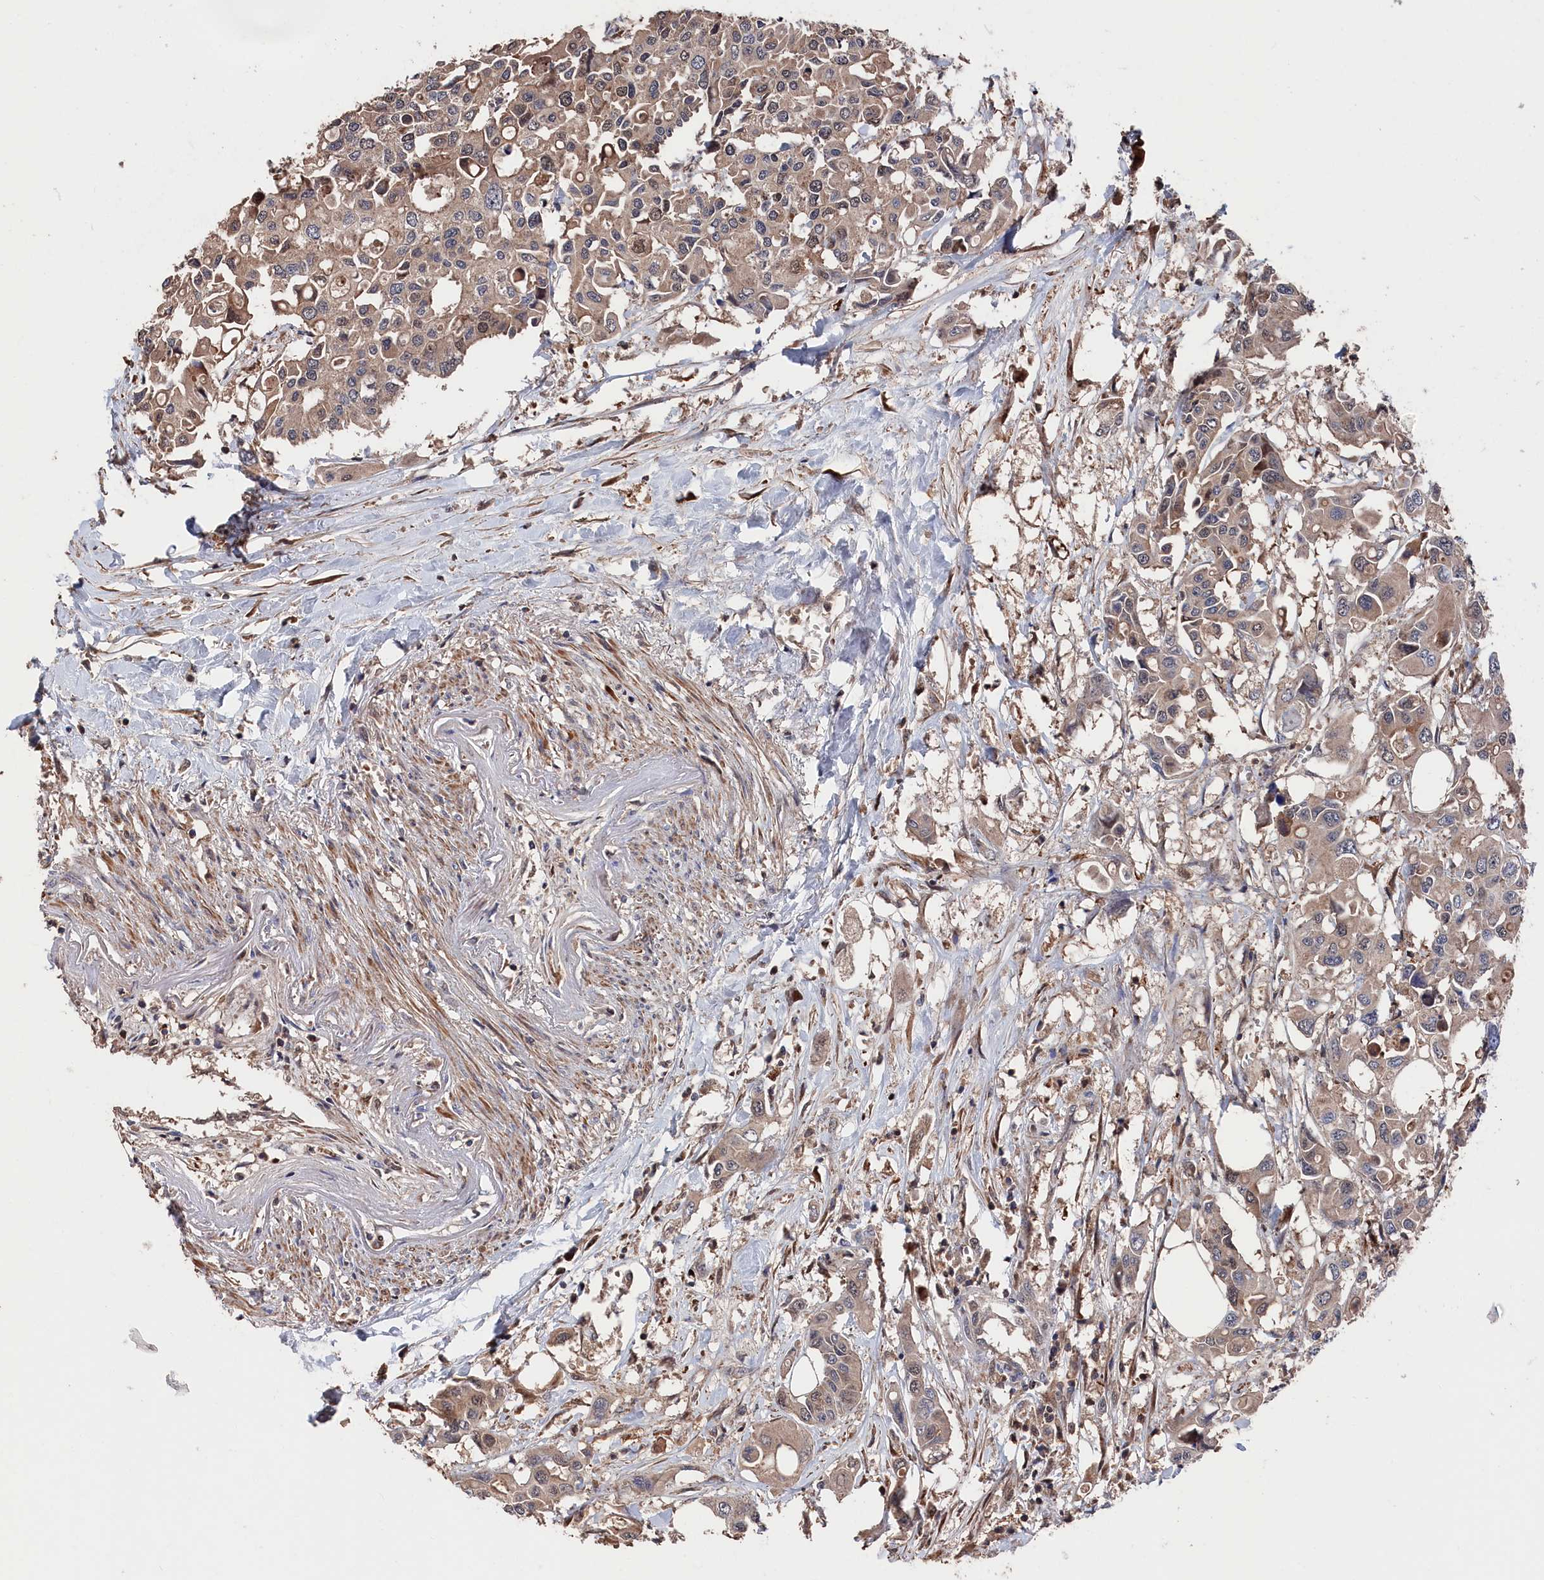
{"staining": {"intensity": "weak", "quantity": "25%-75%", "location": "cytoplasmic/membranous"}, "tissue": "colorectal cancer", "cell_type": "Tumor cells", "image_type": "cancer", "snomed": [{"axis": "morphology", "description": "Adenocarcinoma, NOS"}, {"axis": "topography", "description": "Colon"}], "caption": "Colorectal cancer (adenocarcinoma) was stained to show a protein in brown. There is low levels of weak cytoplasmic/membranous staining in about 25%-75% of tumor cells.", "gene": "RMI2", "patient": {"sex": "male", "age": 77}}